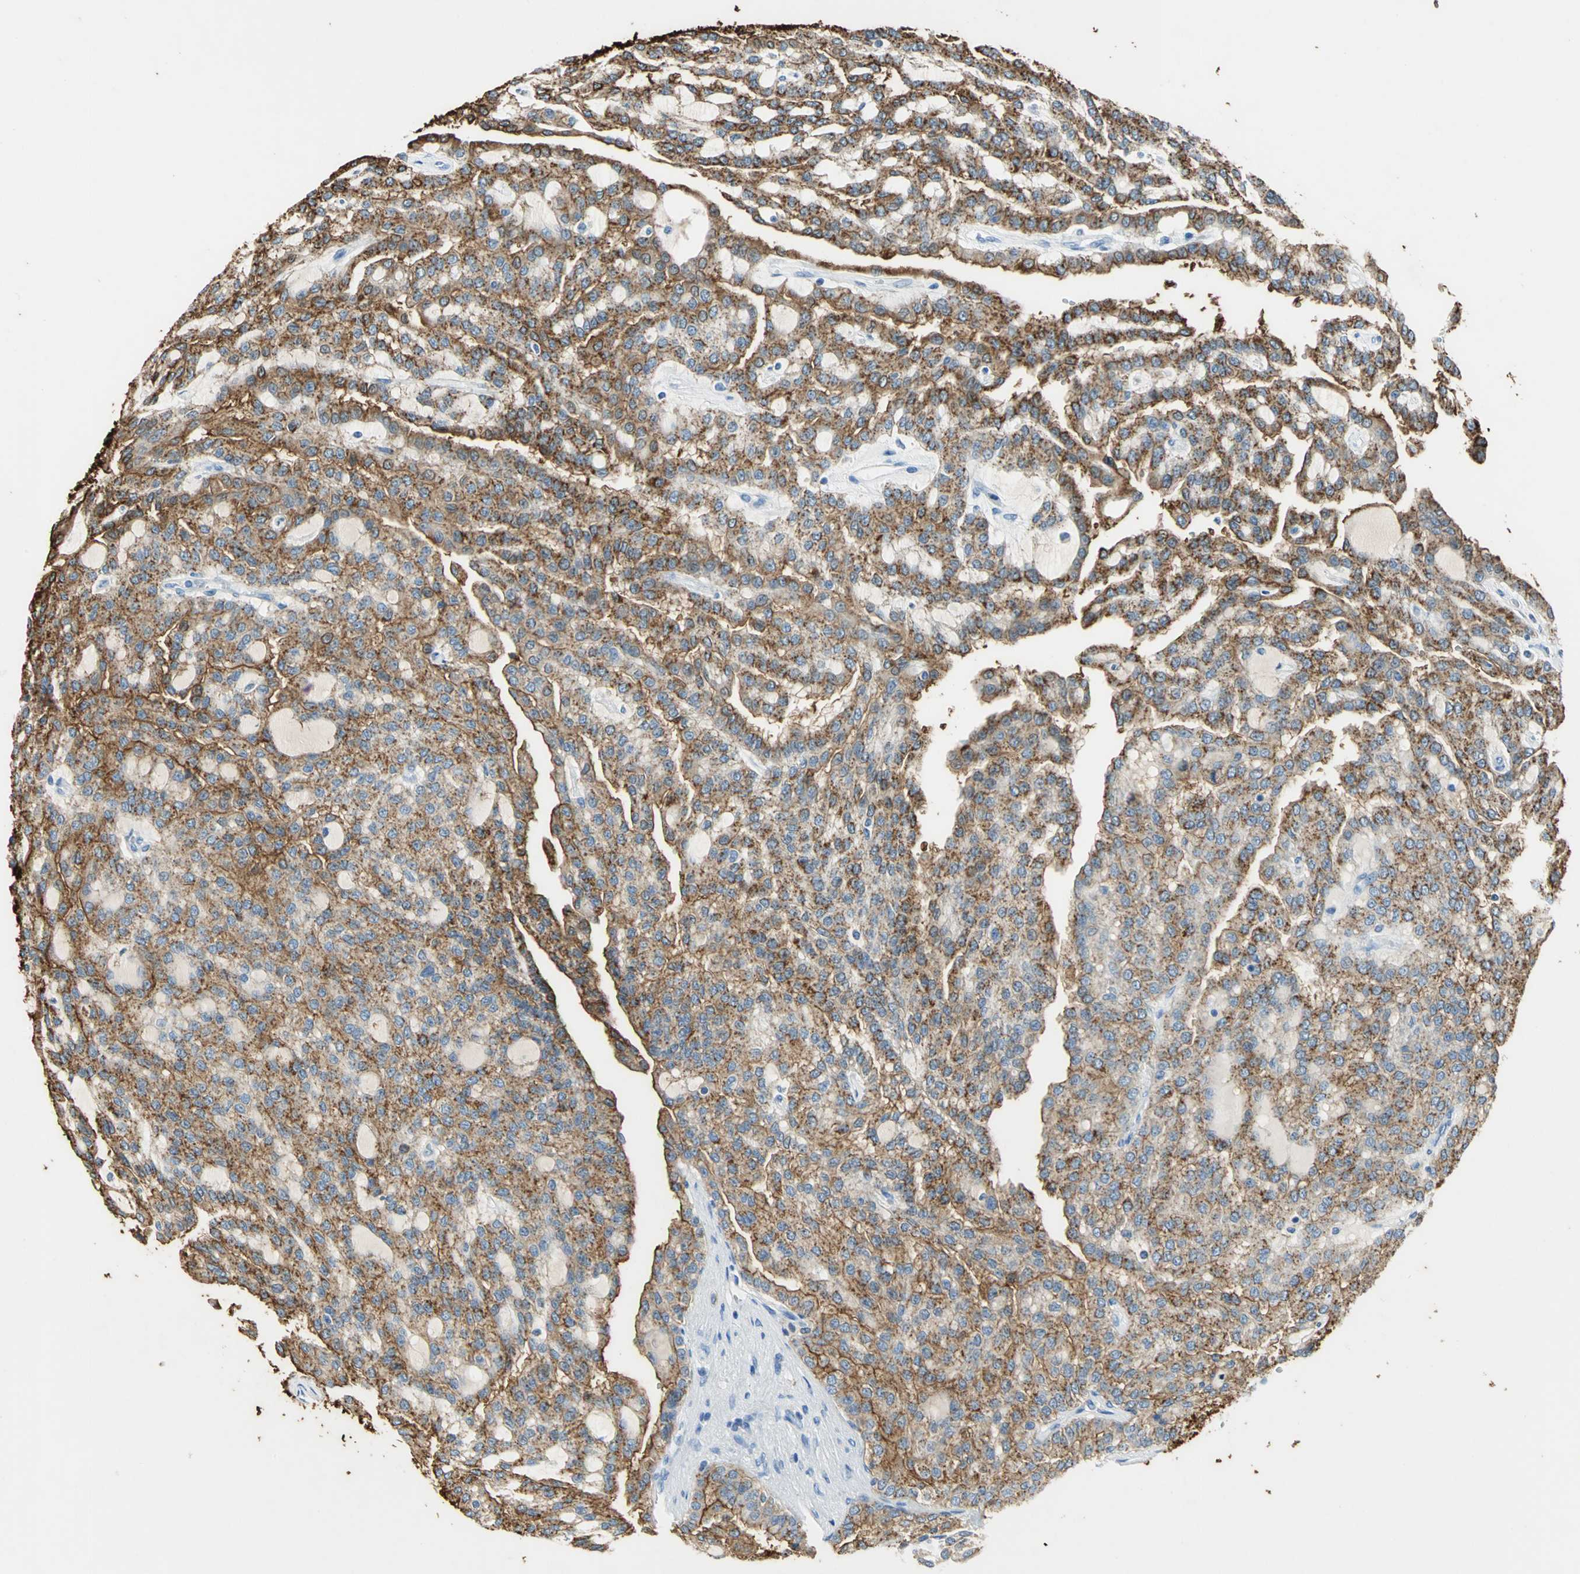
{"staining": {"intensity": "moderate", "quantity": ">75%", "location": "cytoplasmic/membranous"}, "tissue": "renal cancer", "cell_type": "Tumor cells", "image_type": "cancer", "snomed": [{"axis": "morphology", "description": "Adenocarcinoma, NOS"}, {"axis": "topography", "description": "Kidney"}], "caption": "Renal cancer (adenocarcinoma) was stained to show a protein in brown. There is medium levels of moderate cytoplasmic/membranous staining in approximately >75% of tumor cells.", "gene": "ANXA4", "patient": {"sex": "male", "age": 63}}